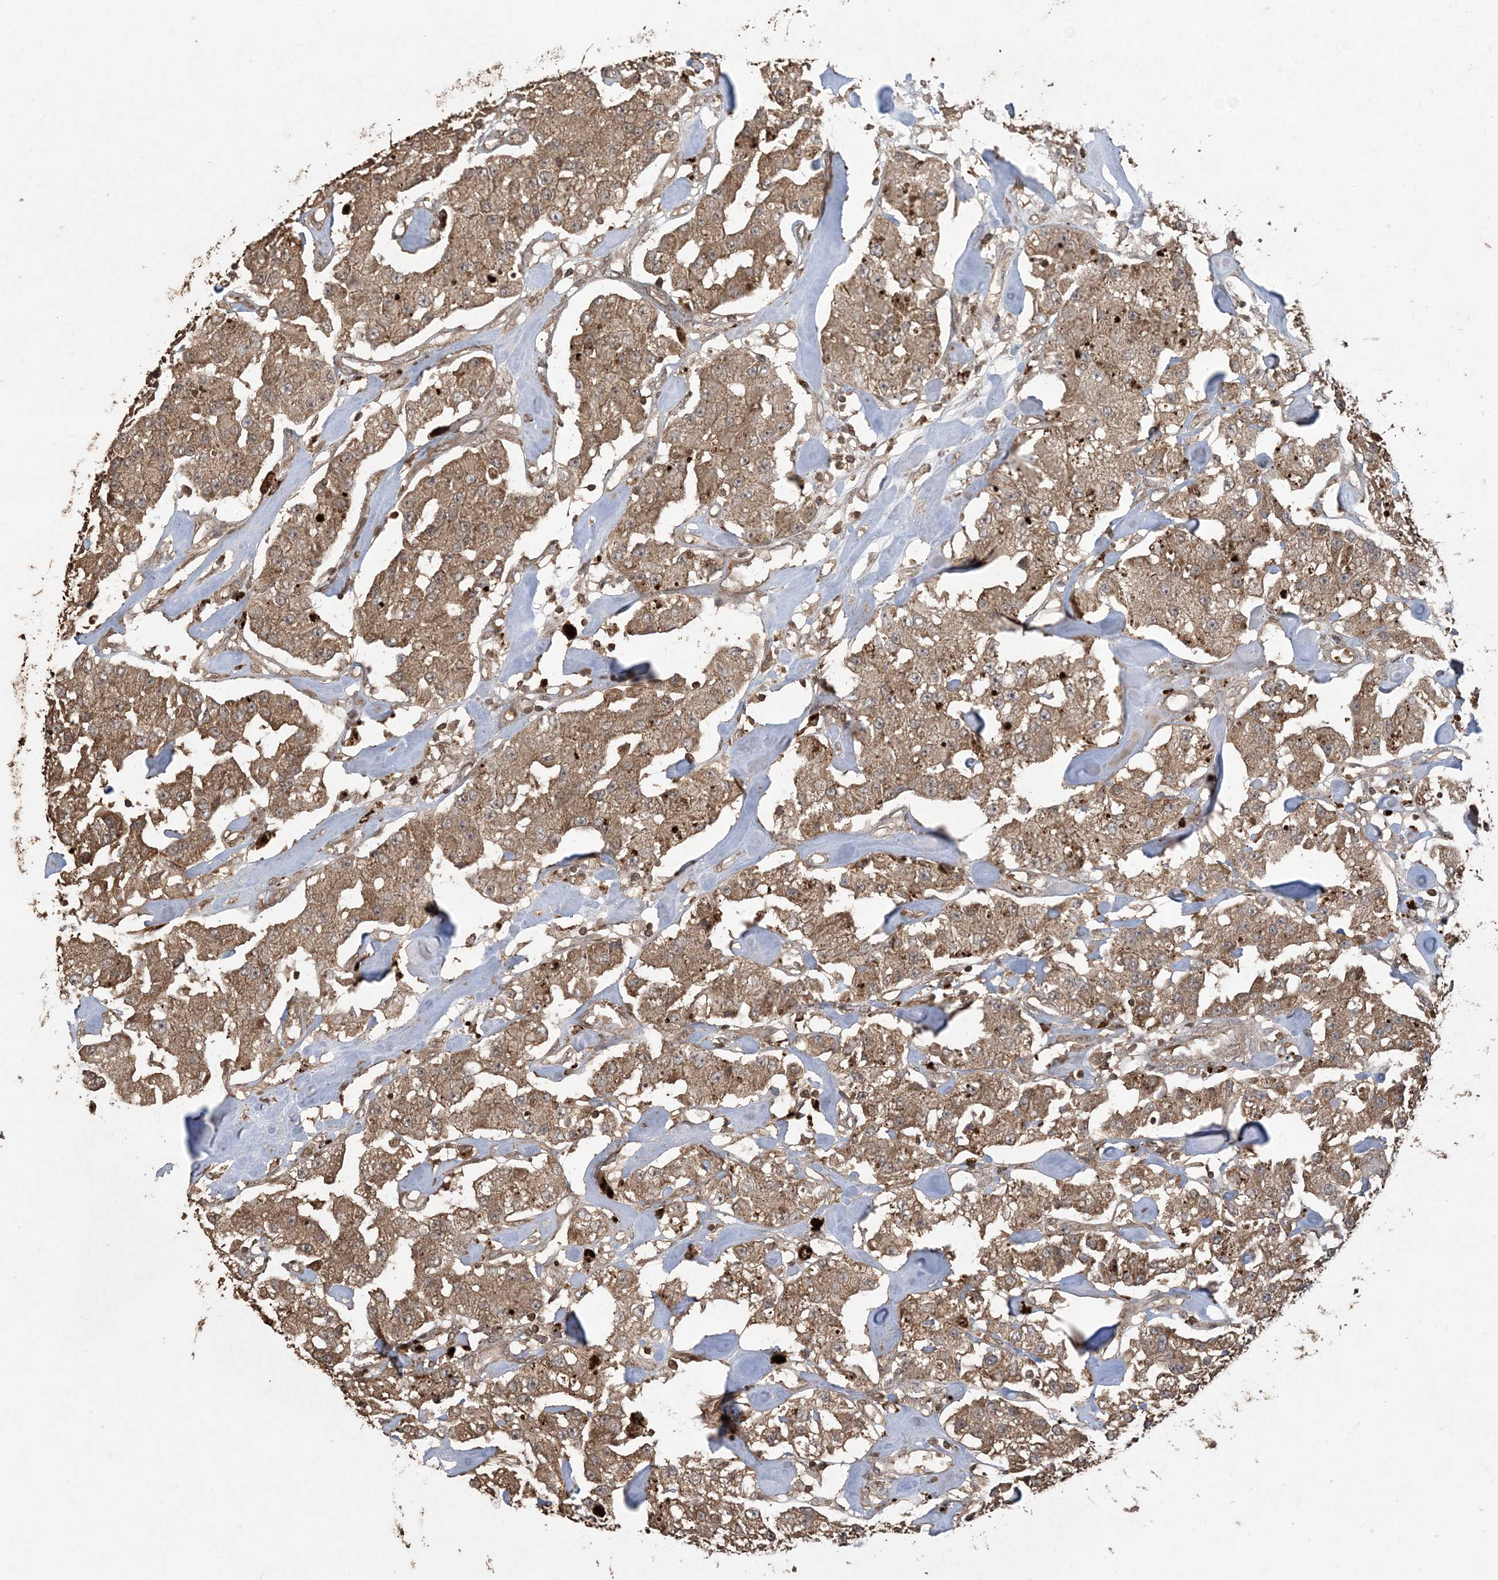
{"staining": {"intensity": "moderate", "quantity": ">75%", "location": "cytoplasmic/membranous"}, "tissue": "carcinoid", "cell_type": "Tumor cells", "image_type": "cancer", "snomed": [{"axis": "morphology", "description": "Carcinoid, malignant, NOS"}, {"axis": "topography", "description": "Pancreas"}], "caption": "Human carcinoid (malignant) stained with a protein marker demonstrates moderate staining in tumor cells.", "gene": "EFCAB8", "patient": {"sex": "male", "age": 41}}